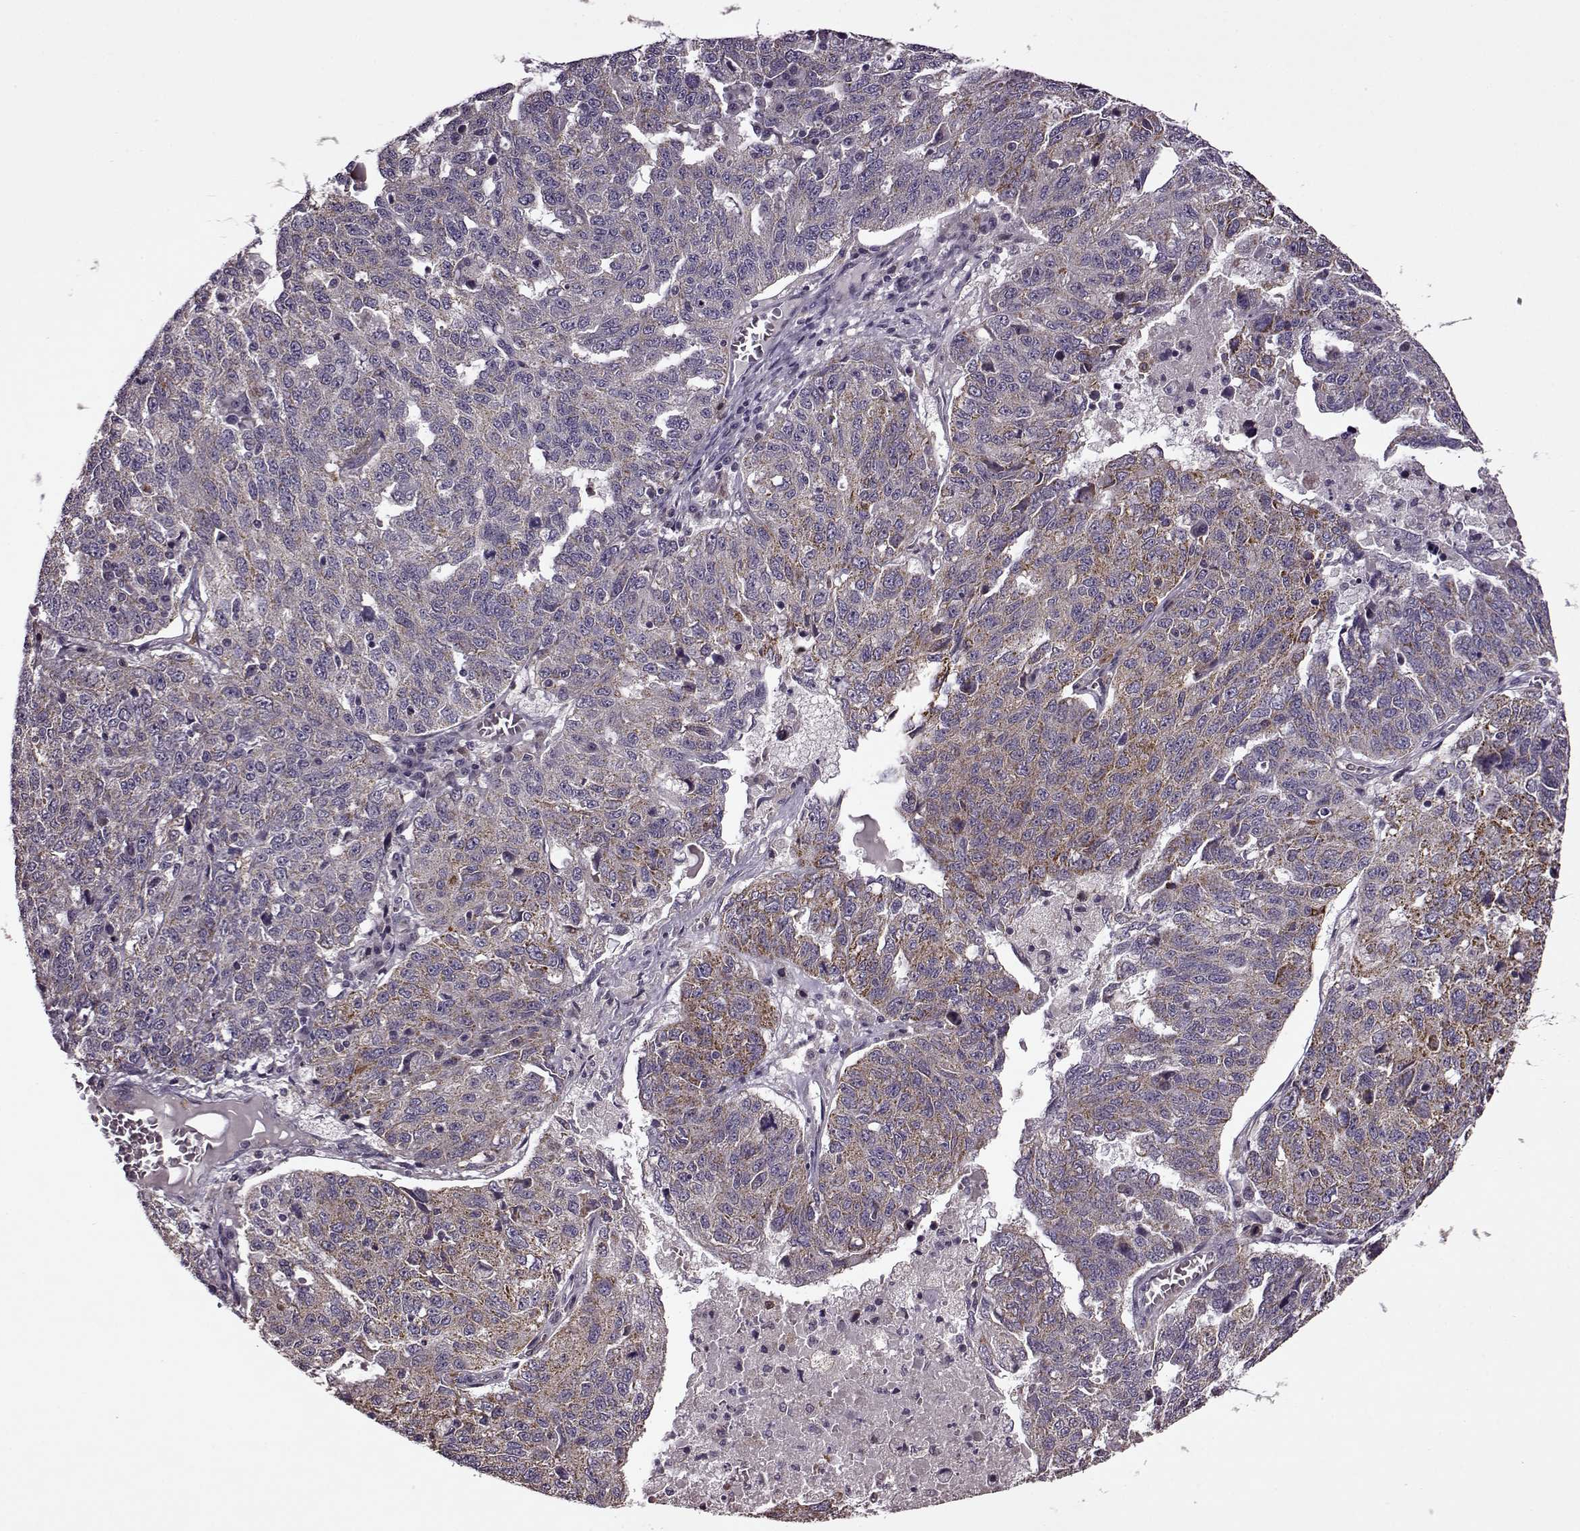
{"staining": {"intensity": "moderate", "quantity": ">75%", "location": "cytoplasmic/membranous"}, "tissue": "ovarian cancer", "cell_type": "Tumor cells", "image_type": "cancer", "snomed": [{"axis": "morphology", "description": "Cystadenocarcinoma, serous, NOS"}, {"axis": "topography", "description": "Ovary"}], "caption": "Protein staining shows moderate cytoplasmic/membranous staining in about >75% of tumor cells in ovarian cancer.", "gene": "MTSS1", "patient": {"sex": "female", "age": 71}}